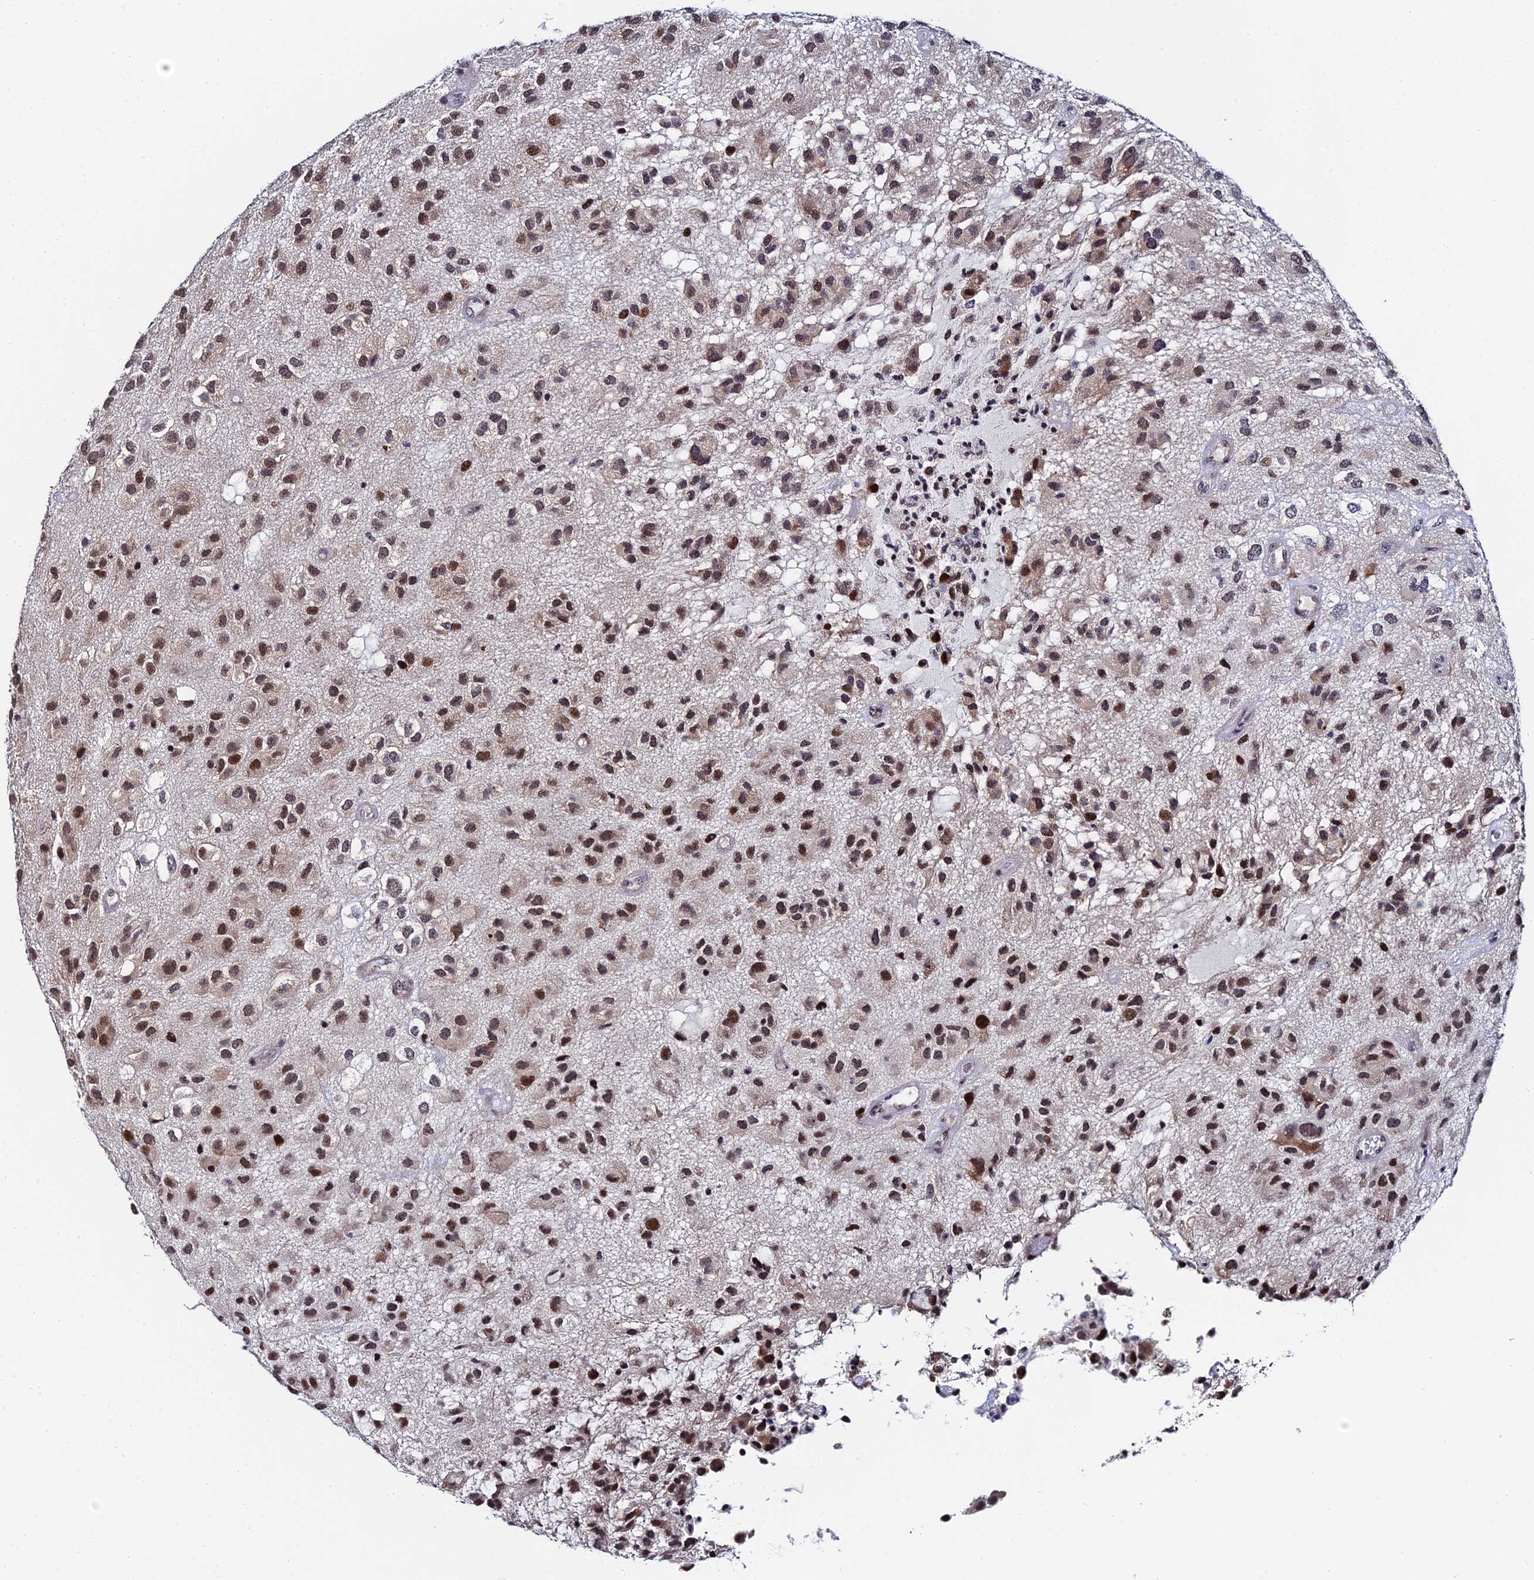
{"staining": {"intensity": "strong", "quantity": ">75%", "location": "nuclear"}, "tissue": "glioma", "cell_type": "Tumor cells", "image_type": "cancer", "snomed": [{"axis": "morphology", "description": "Glioma, malignant, Low grade"}, {"axis": "topography", "description": "Brain"}], "caption": "Human glioma stained with a protein marker reveals strong staining in tumor cells.", "gene": "TIFA", "patient": {"sex": "male", "age": 66}}